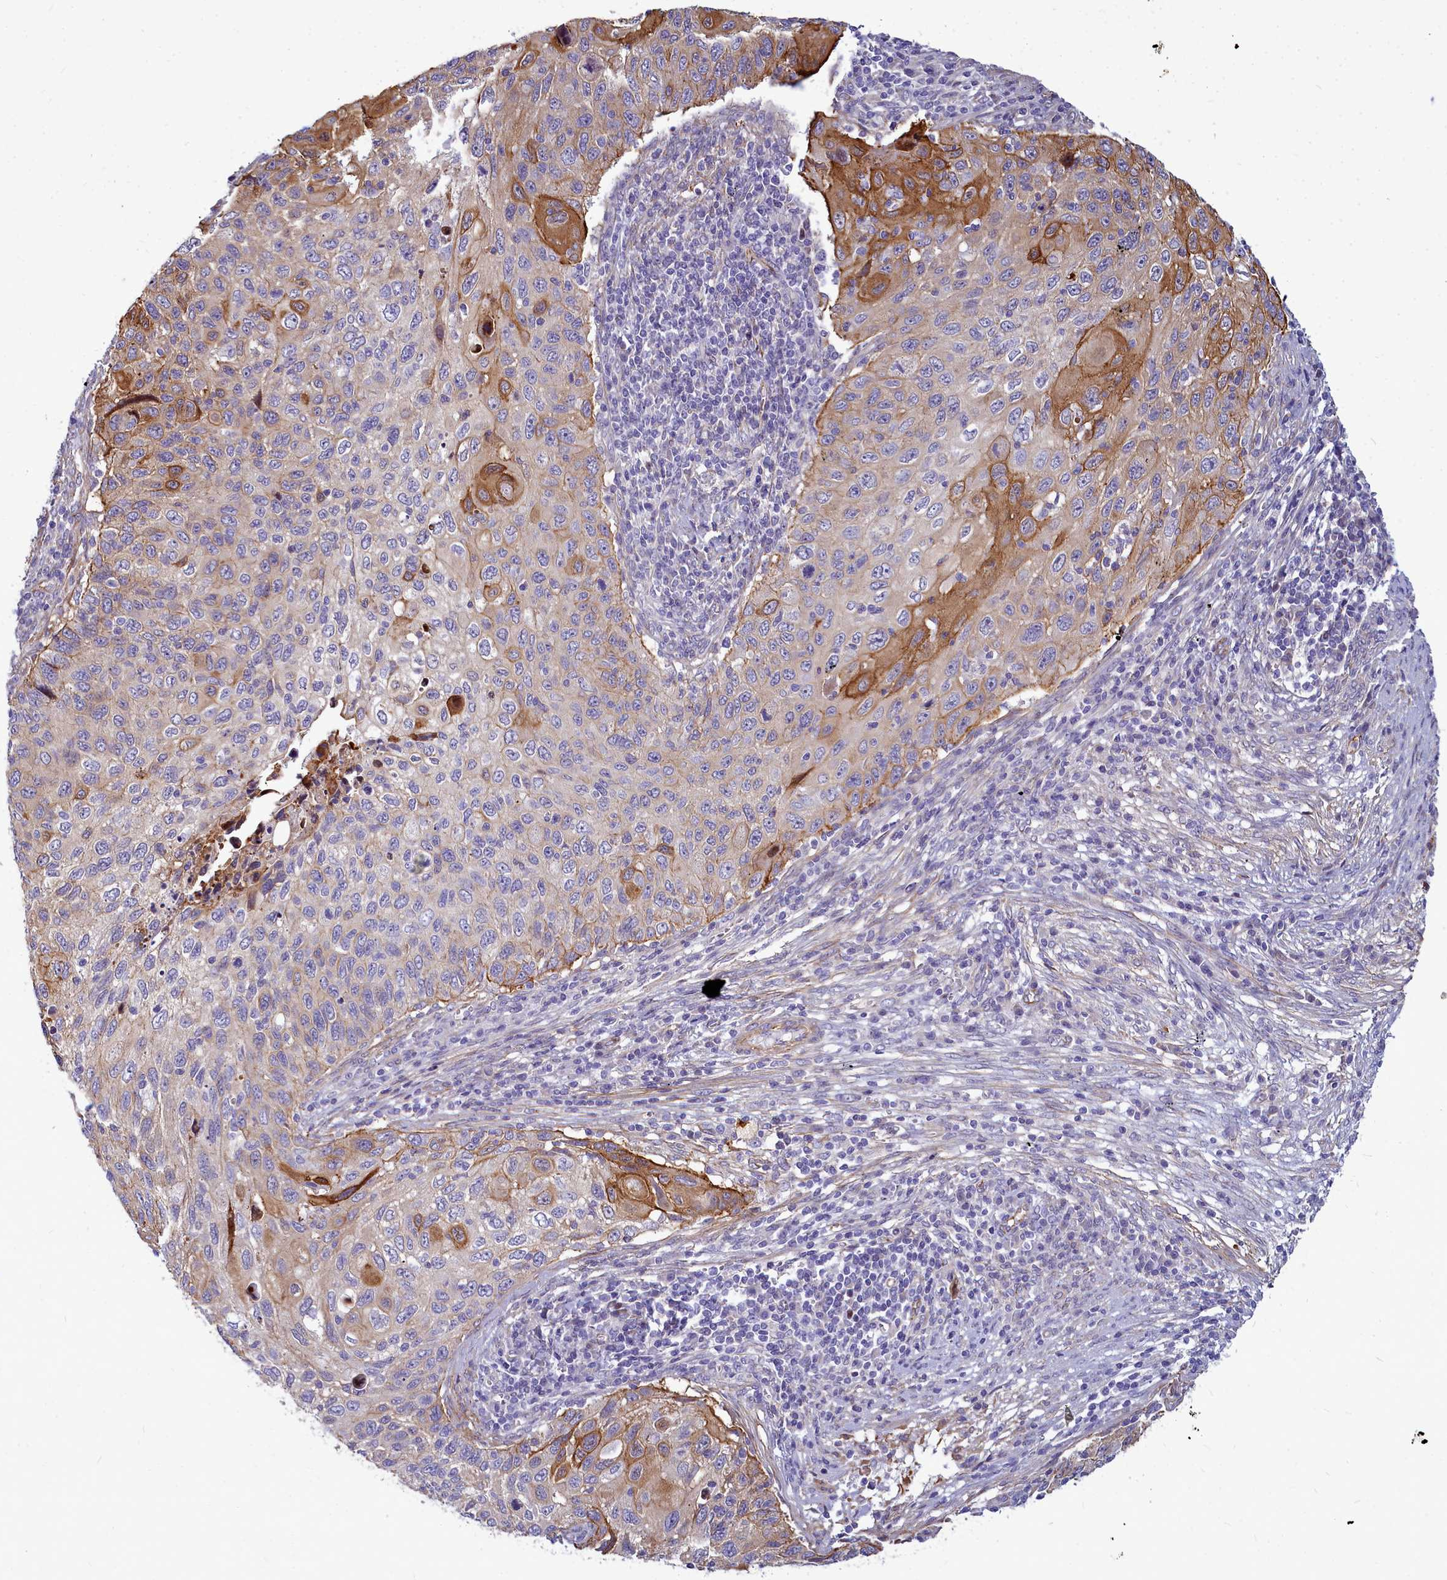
{"staining": {"intensity": "moderate", "quantity": "<25%", "location": "cytoplasmic/membranous"}, "tissue": "cervical cancer", "cell_type": "Tumor cells", "image_type": "cancer", "snomed": [{"axis": "morphology", "description": "Squamous cell carcinoma, NOS"}, {"axis": "topography", "description": "Cervix"}], "caption": "IHC (DAB (3,3'-diaminobenzidine)) staining of human cervical squamous cell carcinoma shows moderate cytoplasmic/membranous protein positivity in approximately <25% of tumor cells. (DAB IHC with brightfield microscopy, high magnification).", "gene": "TTC5", "patient": {"sex": "female", "age": 70}}